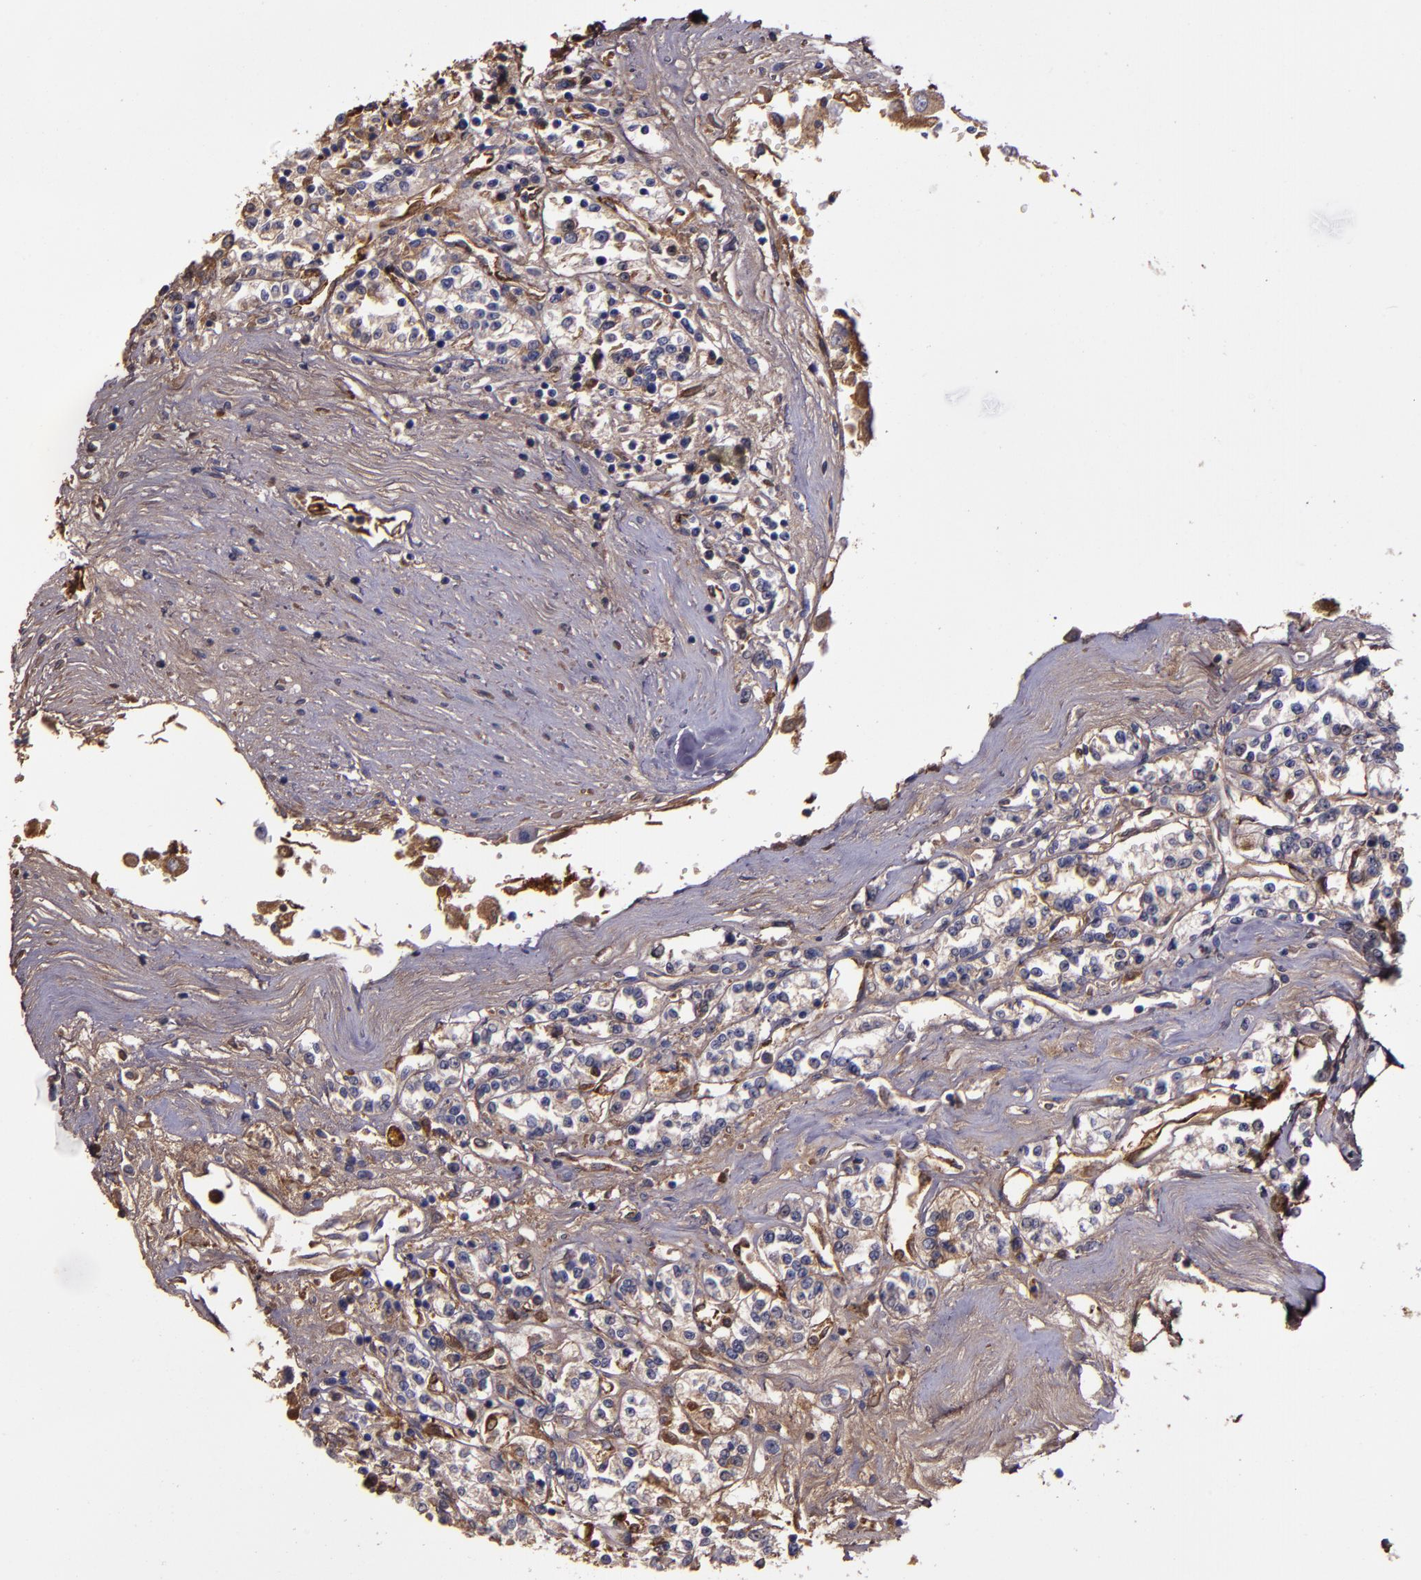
{"staining": {"intensity": "weak", "quantity": ">75%", "location": "cytoplasmic/membranous"}, "tissue": "renal cancer", "cell_type": "Tumor cells", "image_type": "cancer", "snomed": [{"axis": "morphology", "description": "Adenocarcinoma, NOS"}, {"axis": "topography", "description": "Kidney"}], "caption": "Protein expression analysis of human renal cancer (adenocarcinoma) reveals weak cytoplasmic/membranous staining in about >75% of tumor cells.", "gene": "A2M", "patient": {"sex": "female", "age": 76}}